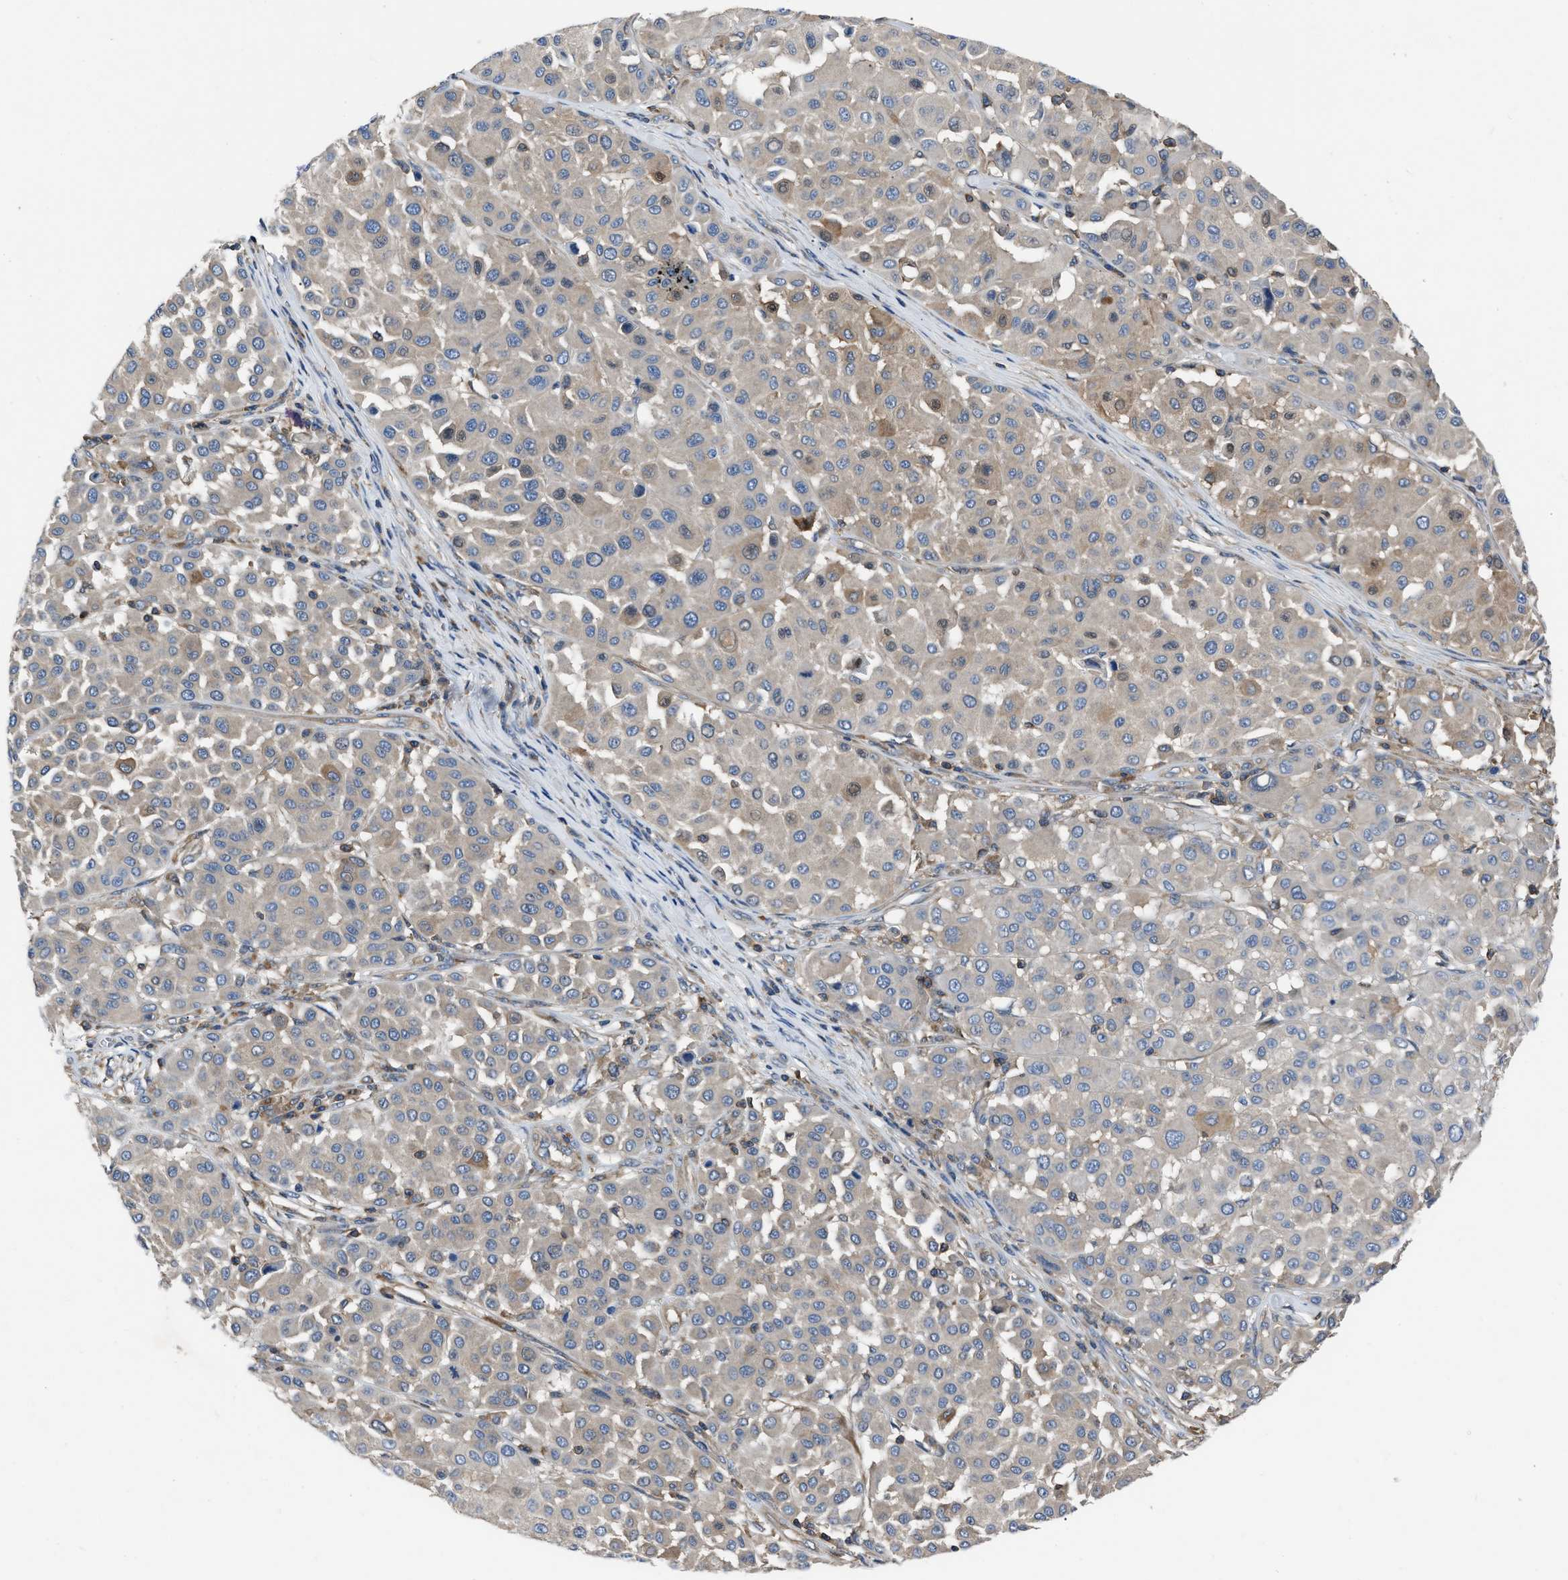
{"staining": {"intensity": "weak", "quantity": "25%-75%", "location": "cytoplasmic/membranous"}, "tissue": "melanoma", "cell_type": "Tumor cells", "image_type": "cancer", "snomed": [{"axis": "morphology", "description": "Malignant melanoma, Metastatic site"}, {"axis": "topography", "description": "Soft tissue"}], "caption": "Approximately 25%-75% of tumor cells in melanoma show weak cytoplasmic/membranous protein staining as visualized by brown immunohistochemical staining.", "gene": "YARS1", "patient": {"sex": "male", "age": 41}}